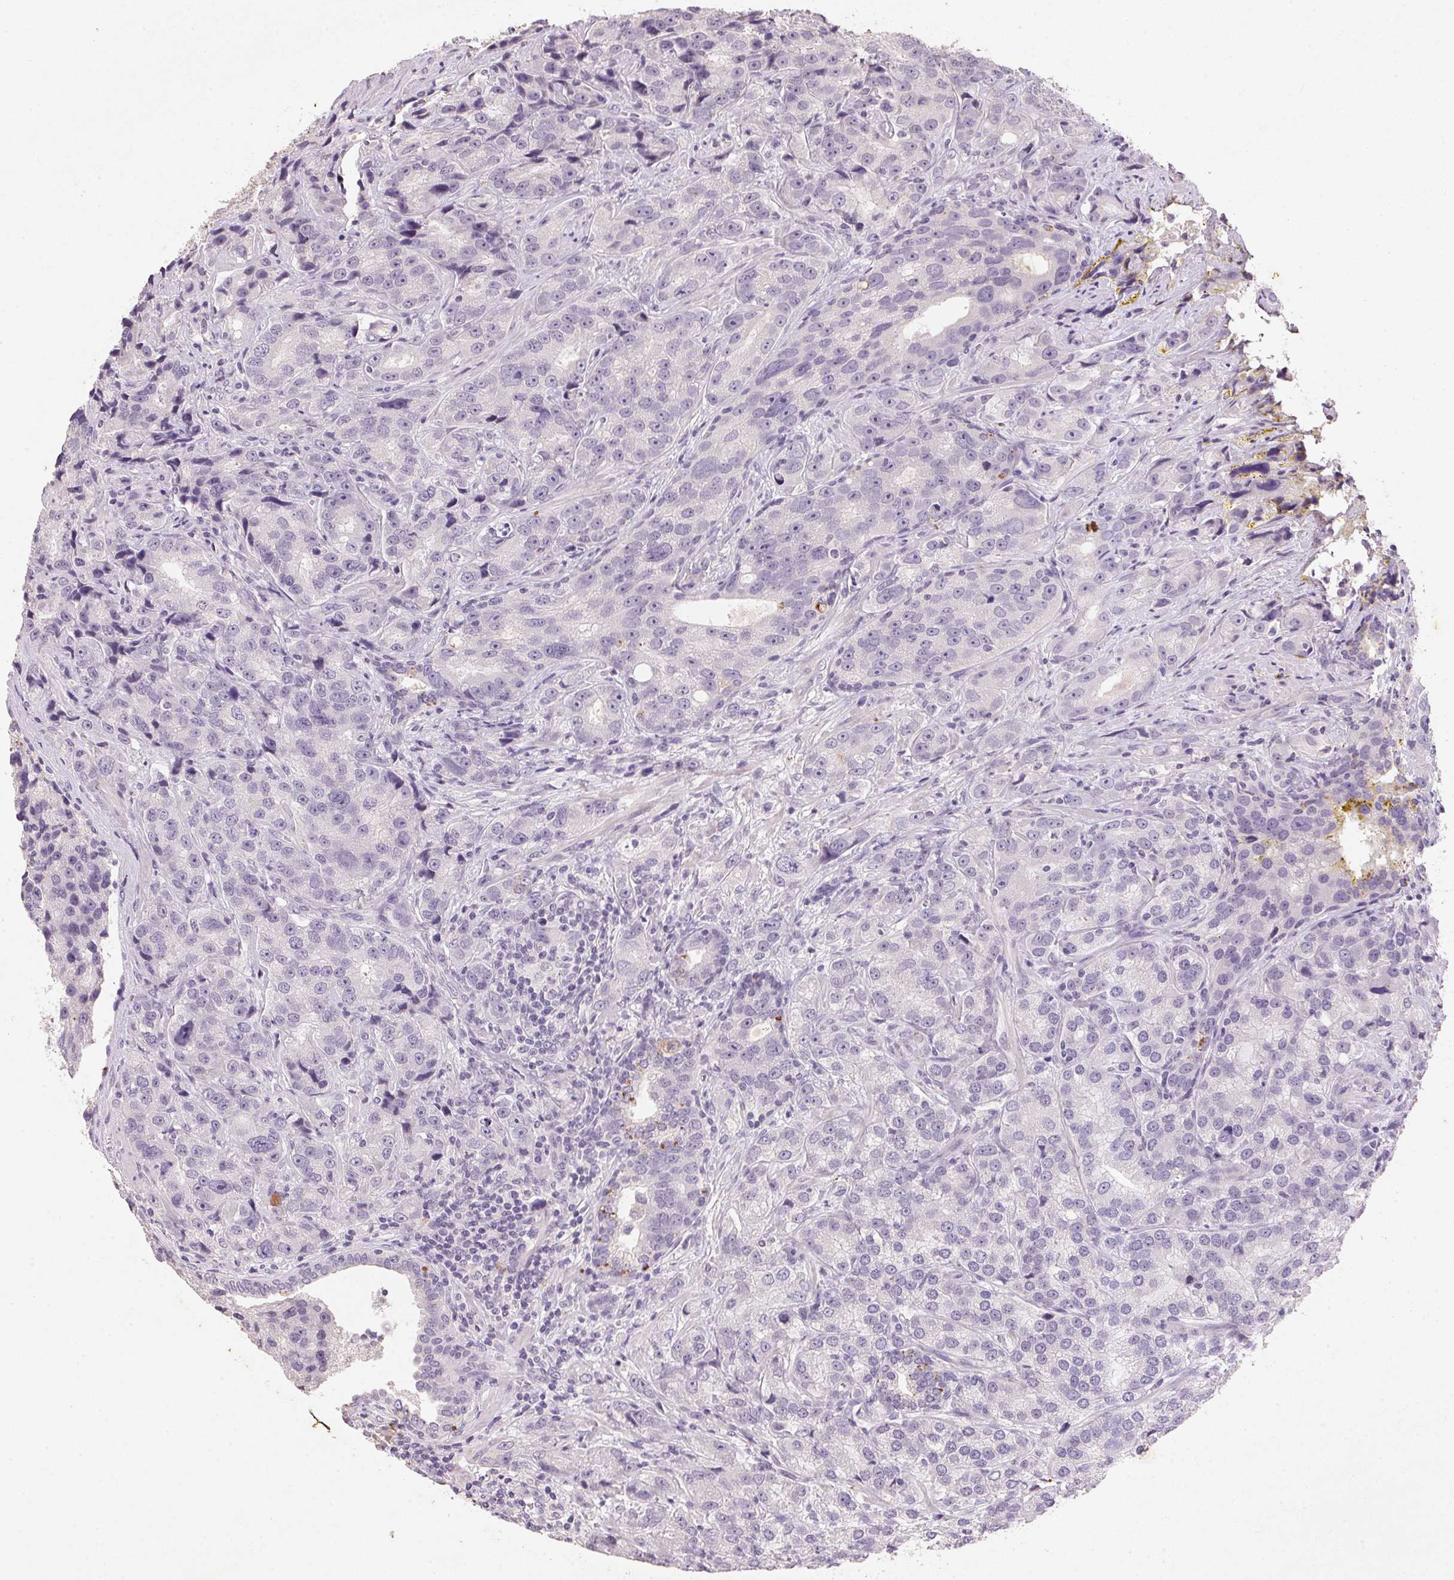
{"staining": {"intensity": "negative", "quantity": "none", "location": "none"}, "tissue": "prostate cancer", "cell_type": "Tumor cells", "image_type": "cancer", "snomed": [{"axis": "morphology", "description": "Adenocarcinoma, NOS"}, {"axis": "topography", "description": "Prostate"}], "caption": "Tumor cells are negative for protein expression in human prostate cancer.", "gene": "CXCL5", "patient": {"sex": "male", "age": 63}}